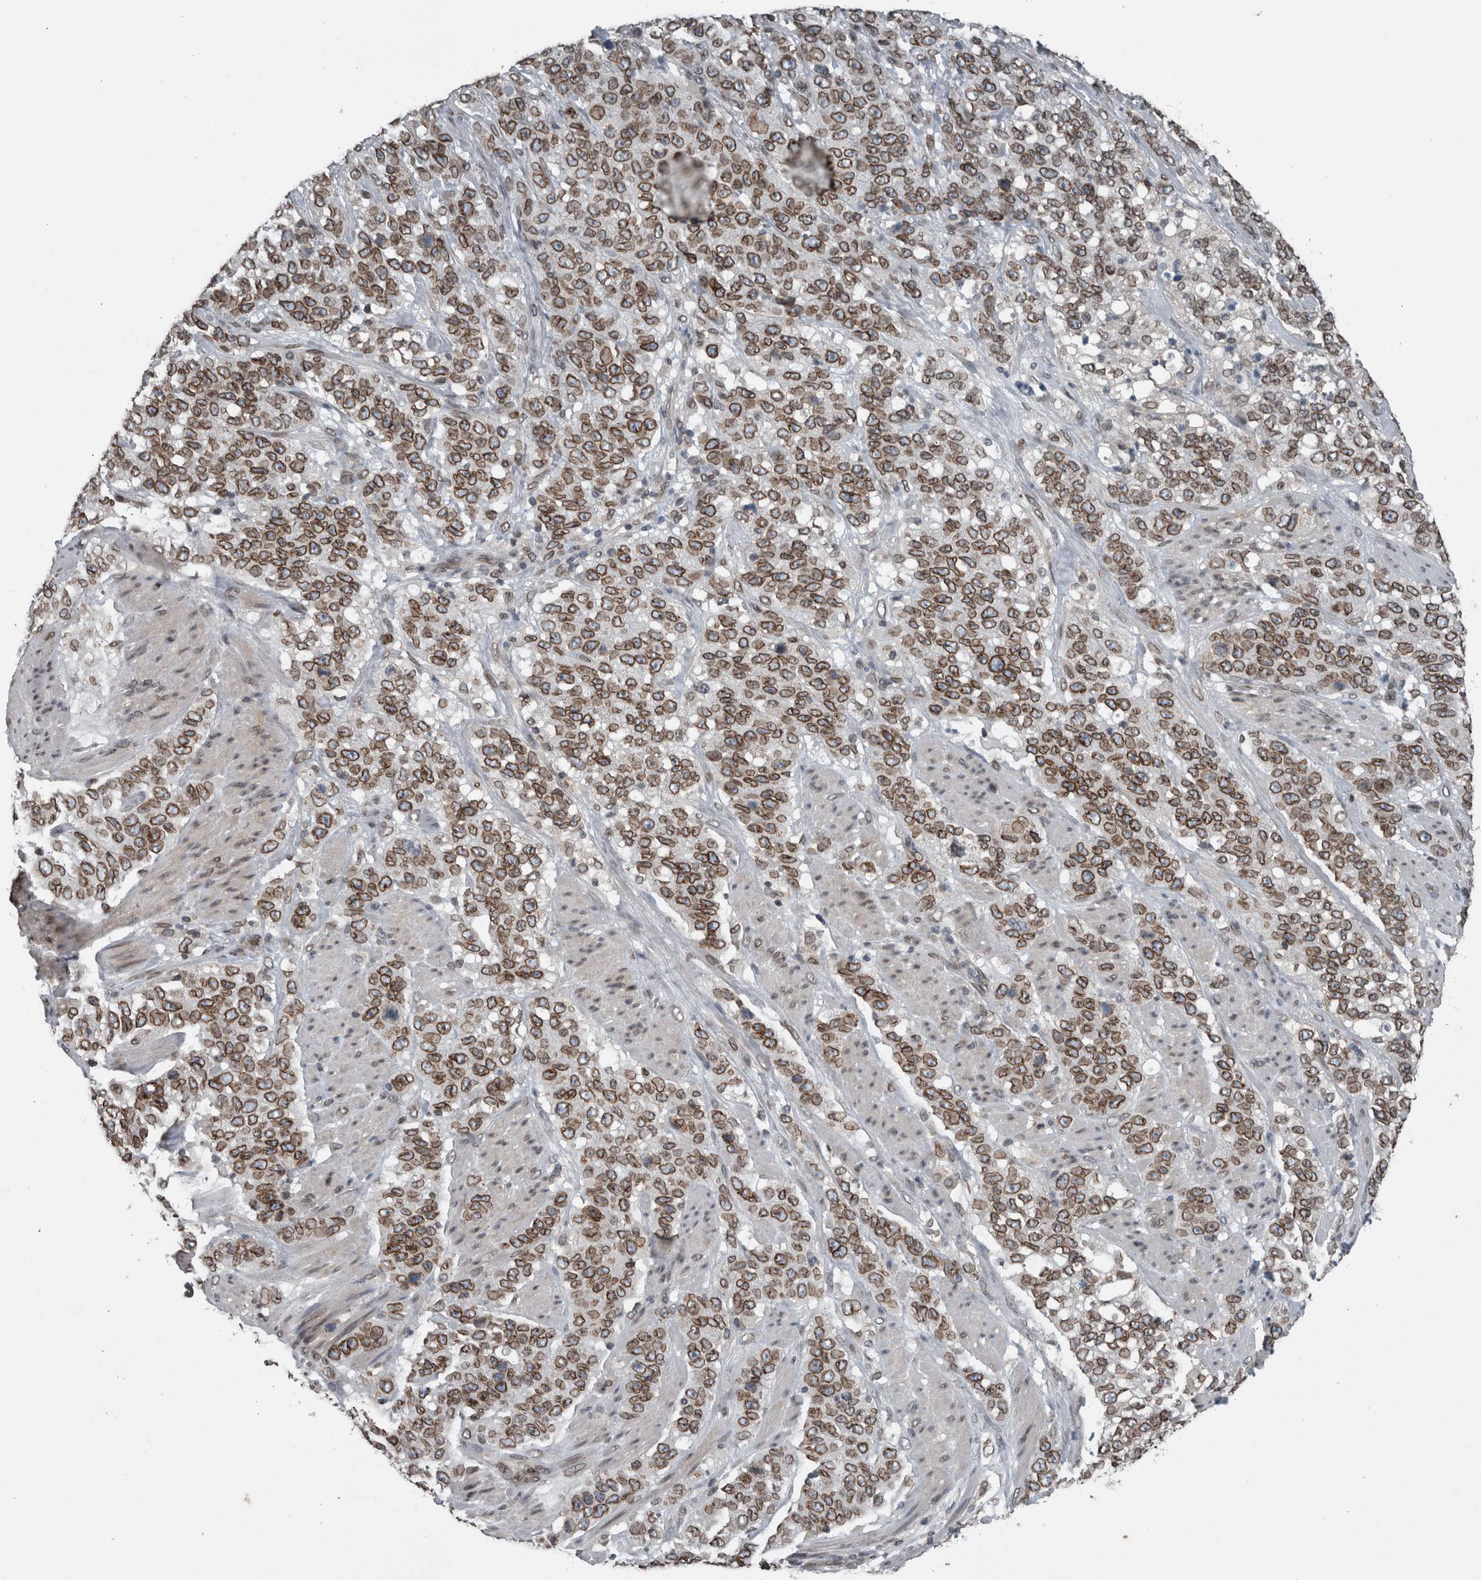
{"staining": {"intensity": "moderate", "quantity": ">75%", "location": "cytoplasmic/membranous,nuclear"}, "tissue": "stomach cancer", "cell_type": "Tumor cells", "image_type": "cancer", "snomed": [{"axis": "morphology", "description": "Adenocarcinoma, NOS"}, {"axis": "topography", "description": "Stomach"}], "caption": "Stomach cancer (adenocarcinoma) was stained to show a protein in brown. There is medium levels of moderate cytoplasmic/membranous and nuclear staining in approximately >75% of tumor cells. Ihc stains the protein in brown and the nuclei are stained blue.", "gene": "RANBP2", "patient": {"sex": "male", "age": 48}}